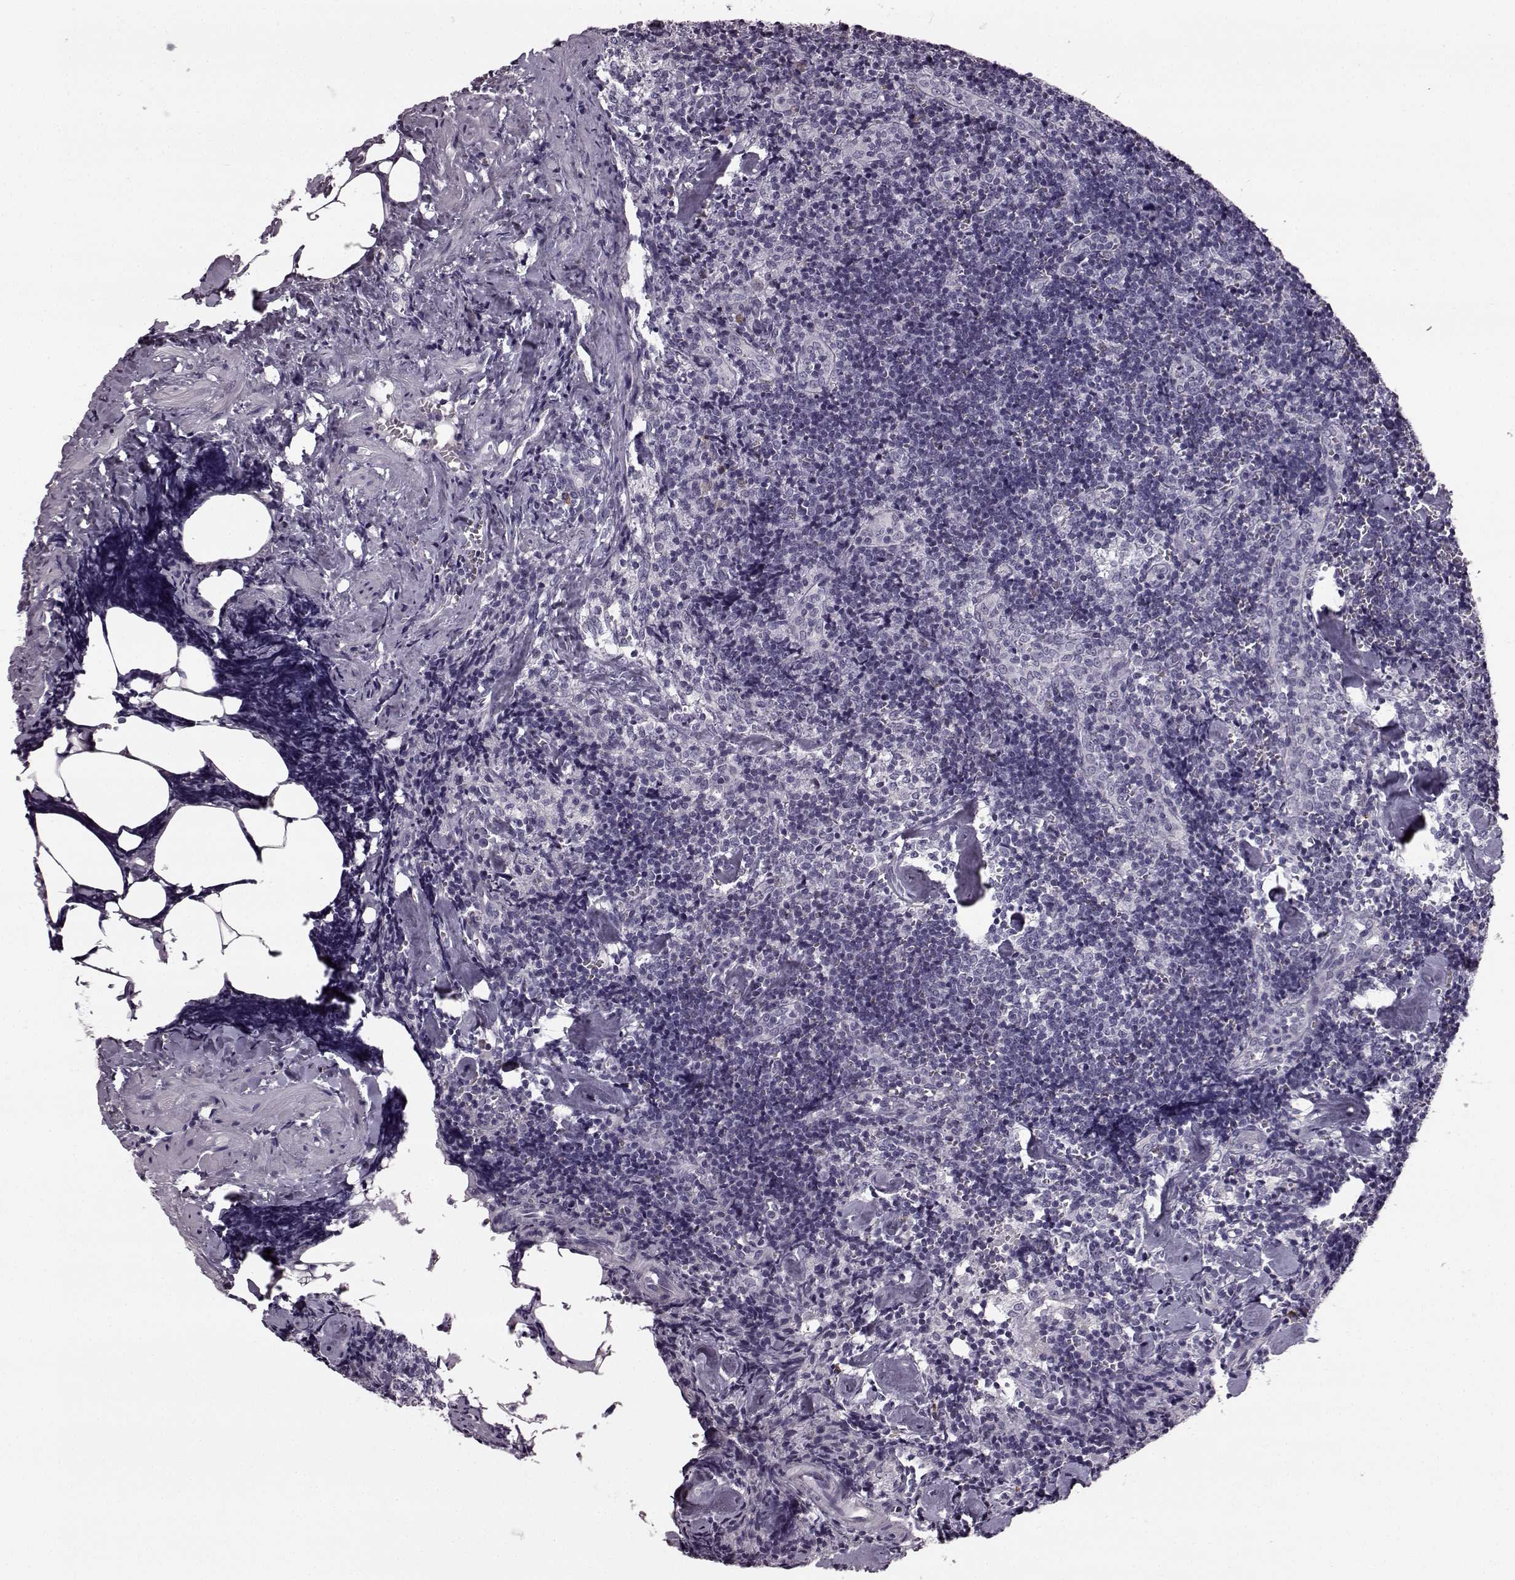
{"staining": {"intensity": "negative", "quantity": "none", "location": "none"}, "tissue": "lymph node", "cell_type": "Germinal center cells", "image_type": "normal", "snomed": [{"axis": "morphology", "description": "Normal tissue, NOS"}, {"axis": "topography", "description": "Lymph node"}], "caption": "DAB (3,3'-diaminobenzidine) immunohistochemical staining of unremarkable lymph node demonstrates no significant positivity in germinal center cells.", "gene": "PRPH2", "patient": {"sex": "female", "age": 50}}